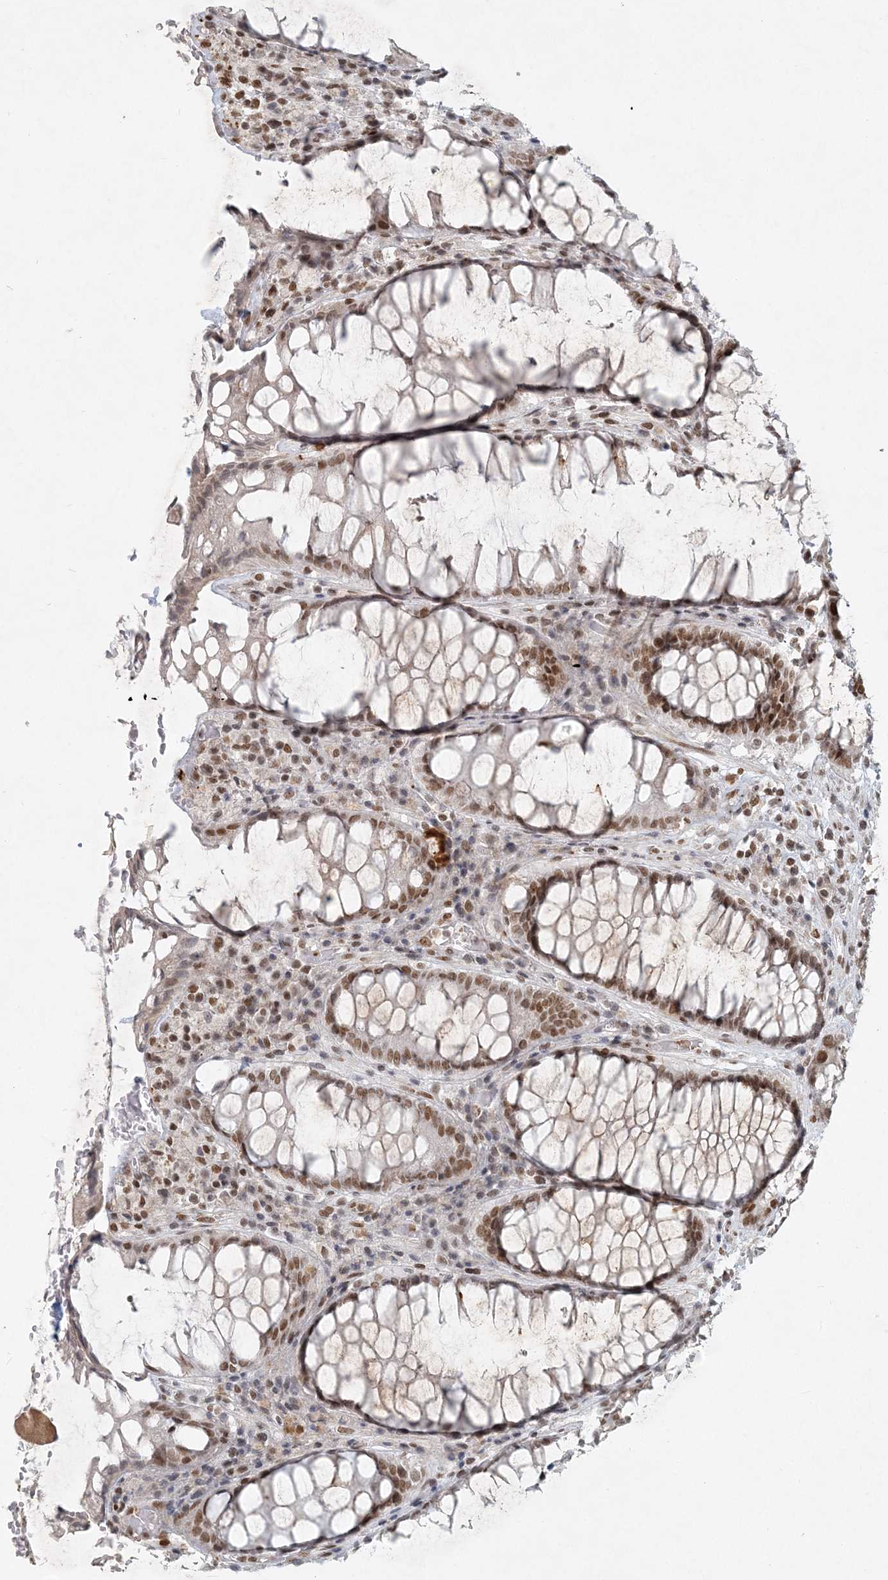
{"staining": {"intensity": "strong", "quantity": ">75%", "location": "nuclear"}, "tissue": "rectum", "cell_type": "Glandular cells", "image_type": "normal", "snomed": [{"axis": "morphology", "description": "Normal tissue, NOS"}, {"axis": "topography", "description": "Rectum"}], "caption": "Human rectum stained with a brown dye demonstrates strong nuclear positive staining in approximately >75% of glandular cells.", "gene": "BAZ1B", "patient": {"sex": "male", "age": 64}}